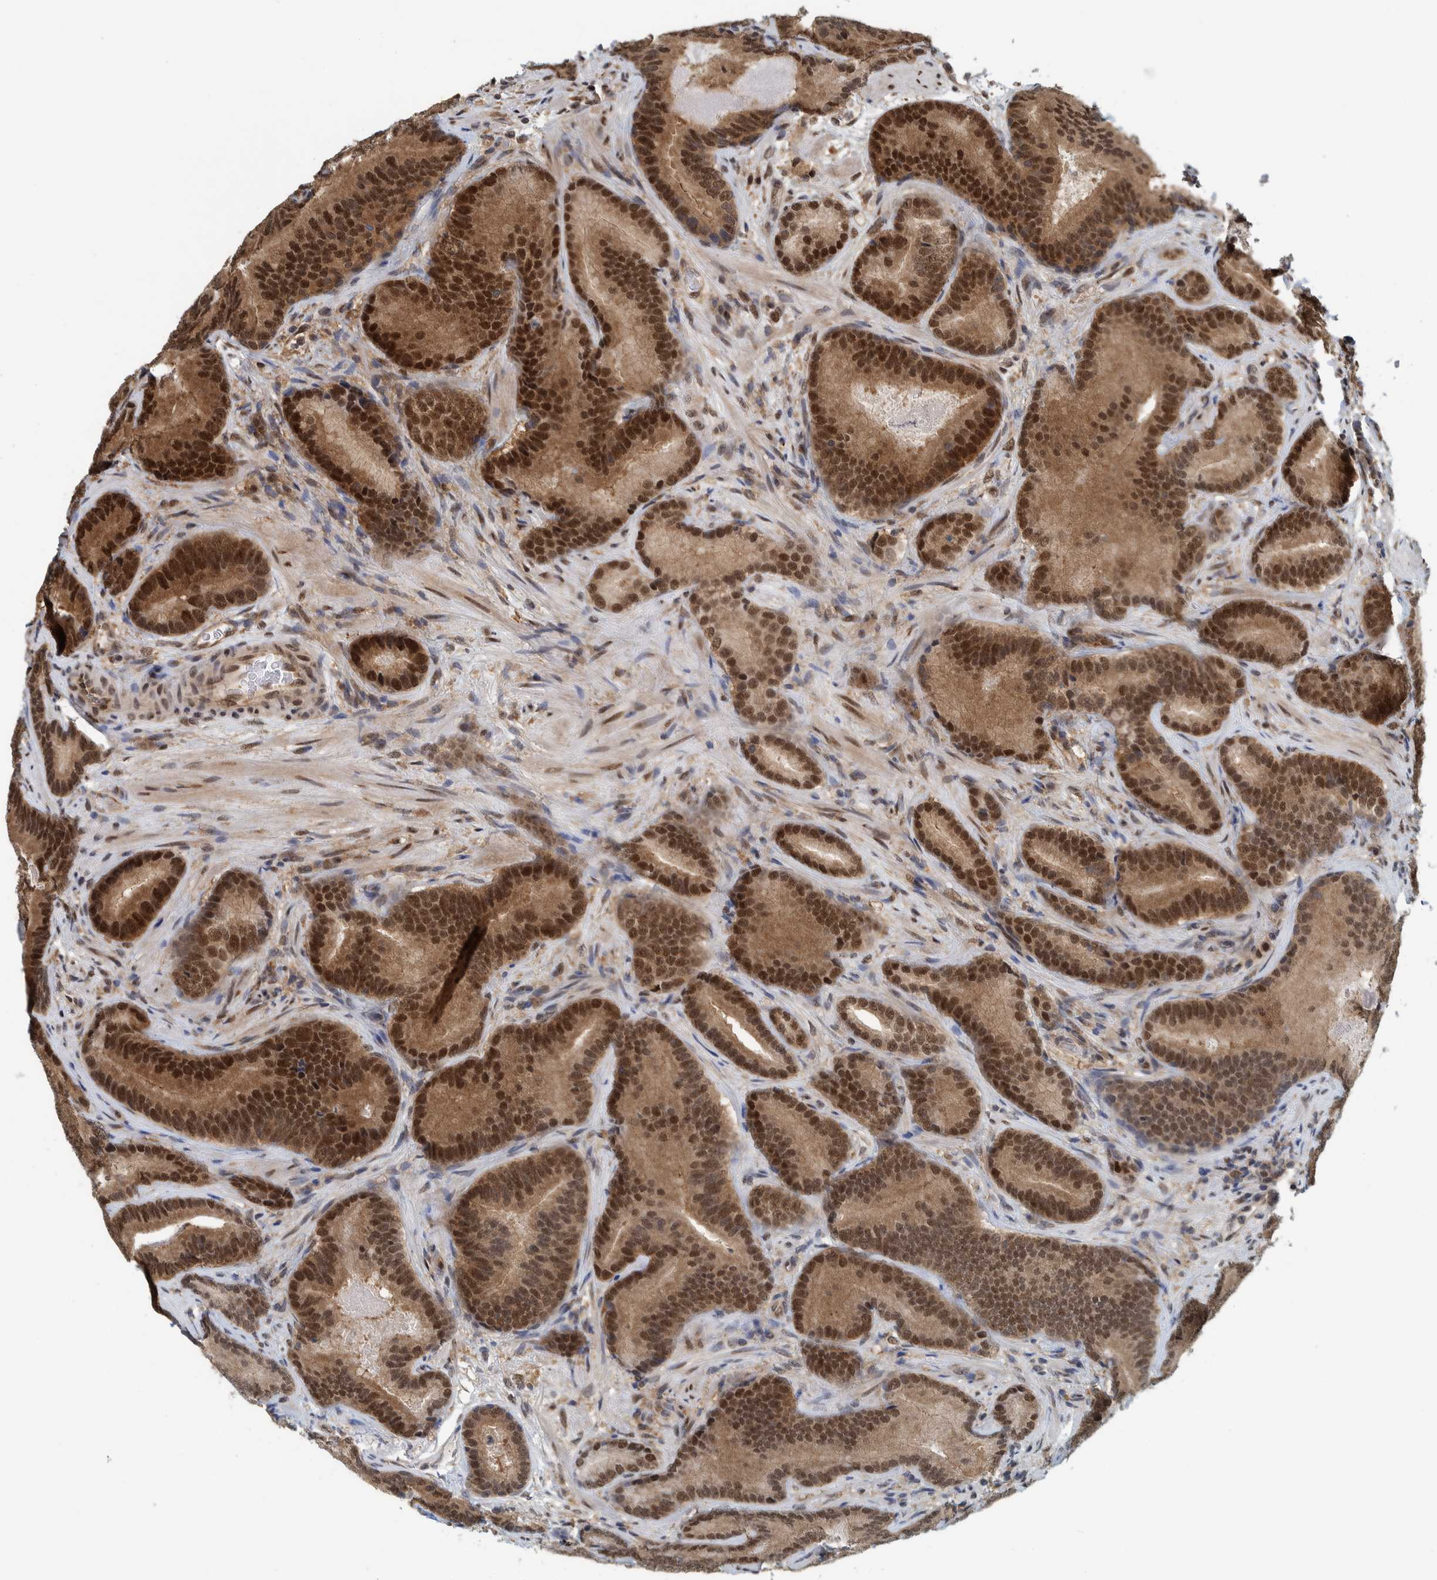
{"staining": {"intensity": "strong", "quantity": ">75%", "location": "nuclear"}, "tissue": "prostate cancer", "cell_type": "Tumor cells", "image_type": "cancer", "snomed": [{"axis": "morphology", "description": "Adenocarcinoma, High grade"}, {"axis": "topography", "description": "Prostate"}], "caption": "Tumor cells demonstrate high levels of strong nuclear staining in about >75% of cells in prostate cancer (high-grade adenocarcinoma).", "gene": "COPS3", "patient": {"sex": "male", "age": 55}}